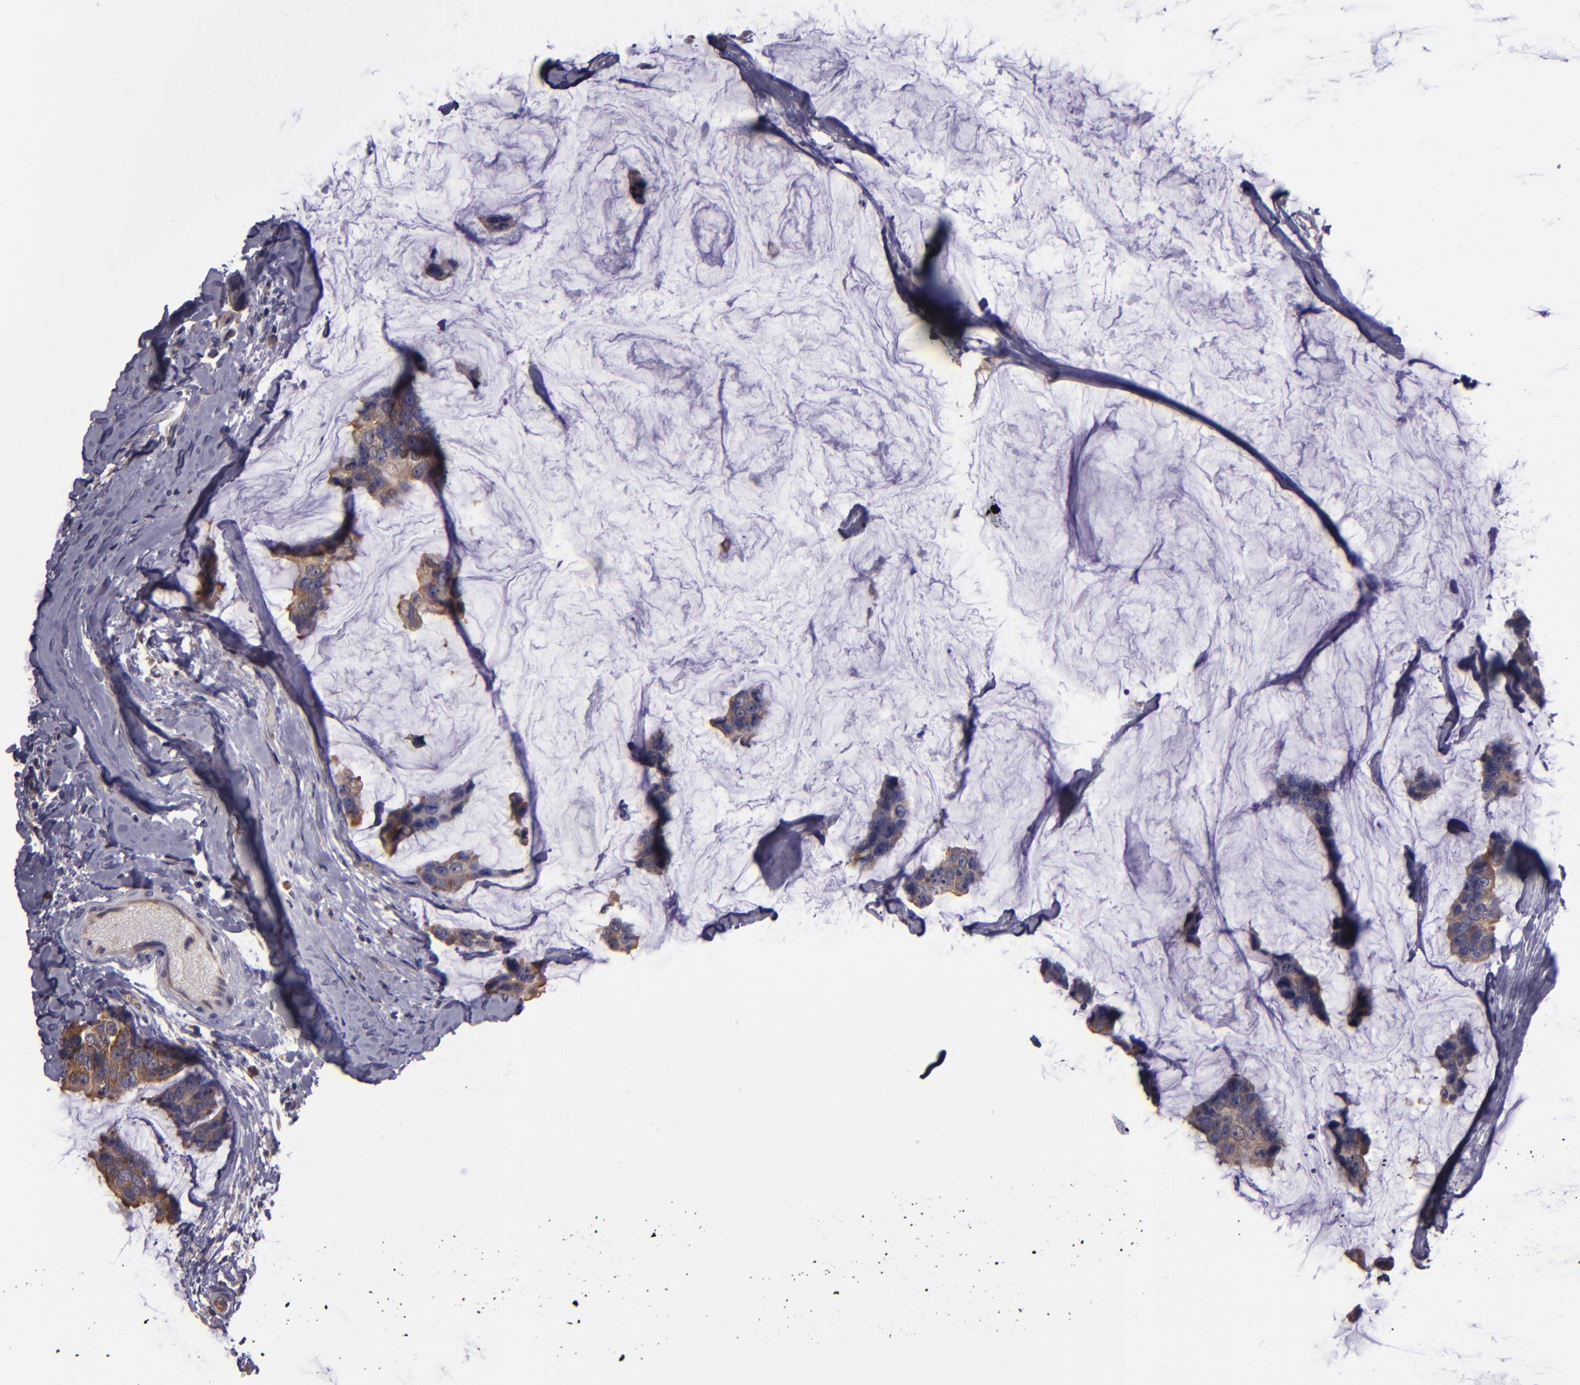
{"staining": {"intensity": "moderate", "quantity": ">75%", "location": "cytoplasmic/membranous"}, "tissue": "breast cancer", "cell_type": "Tumor cells", "image_type": "cancer", "snomed": [{"axis": "morphology", "description": "Normal tissue, NOS"}, {"axis": "morphology", "description": "Duct carcinoma"}, {"axis": "topography", "description": "Breast"}], "caption": "Breast cancer (intraductal carcinoma) was stained to show a protein in brown. There is medium levels of moderate cytoplasmic/membranous expression in about >75% of tumor cells.", "gene": "CARS1", "patient": {"sex": "female", "age": 50}}